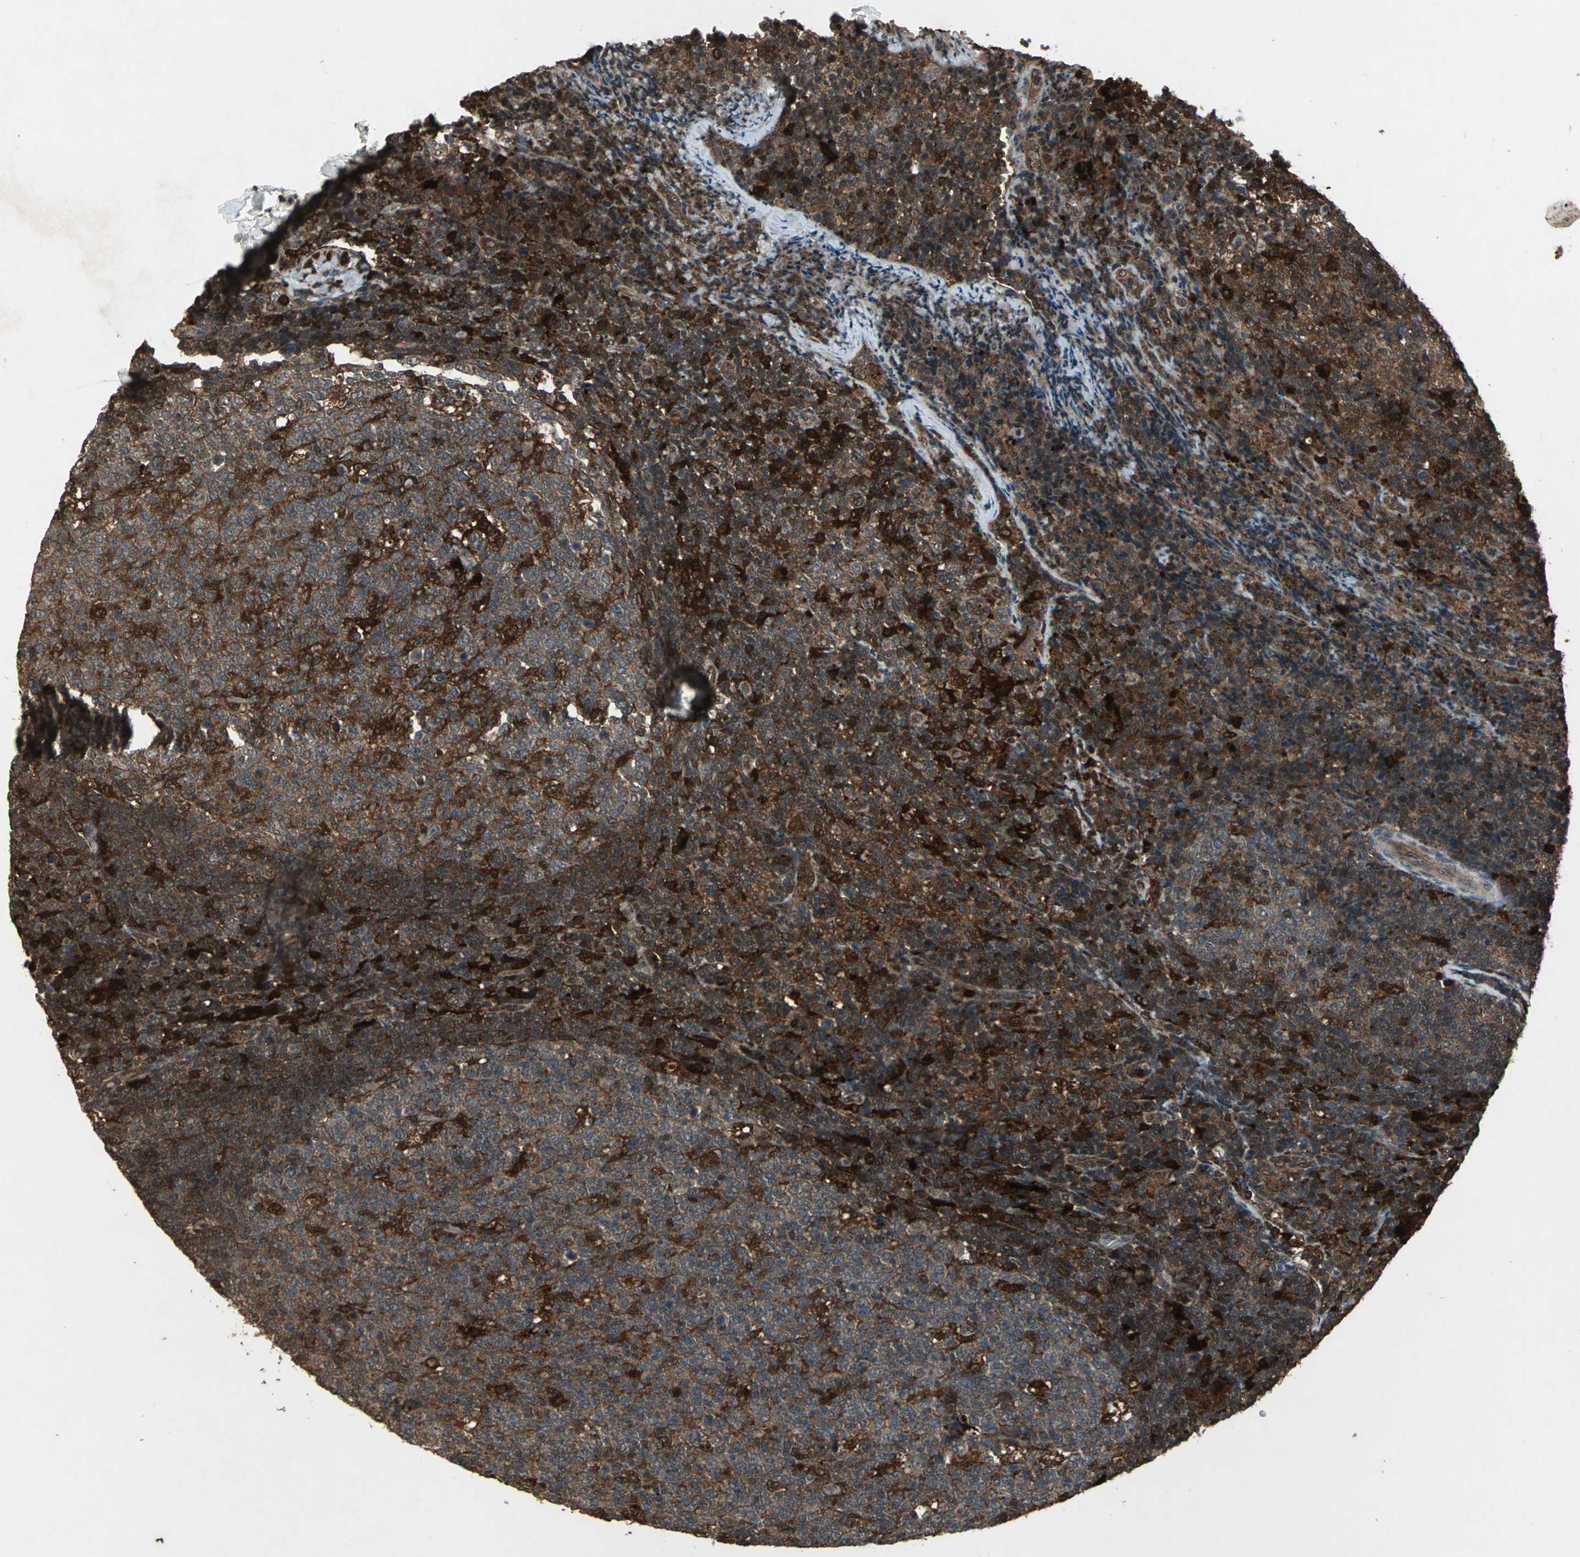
{"staining": {"intensity": "strong", "quantity": "<25%", "location": "cytoplasmic/membranous"}, "tissue": "lymph node", "cell_type": "Germinal center cells", "image_type": "normal", "snomed": [{"axis": "morphology", "description": "Normal tissue, NOS"}, {"axis": "morphology", "description": "Inflammation, NOS"}, {"axis": "topography", "description": "Lymph node"}], "caption": "About <25% of germinal center cells in benign human lymph node demonstrate strong cytoplasmic/membranous protein expression as visualized by brown immunohistochemical staining.", "gene": "PYCARD", "patient": {"sex": "male", "age": 55}}